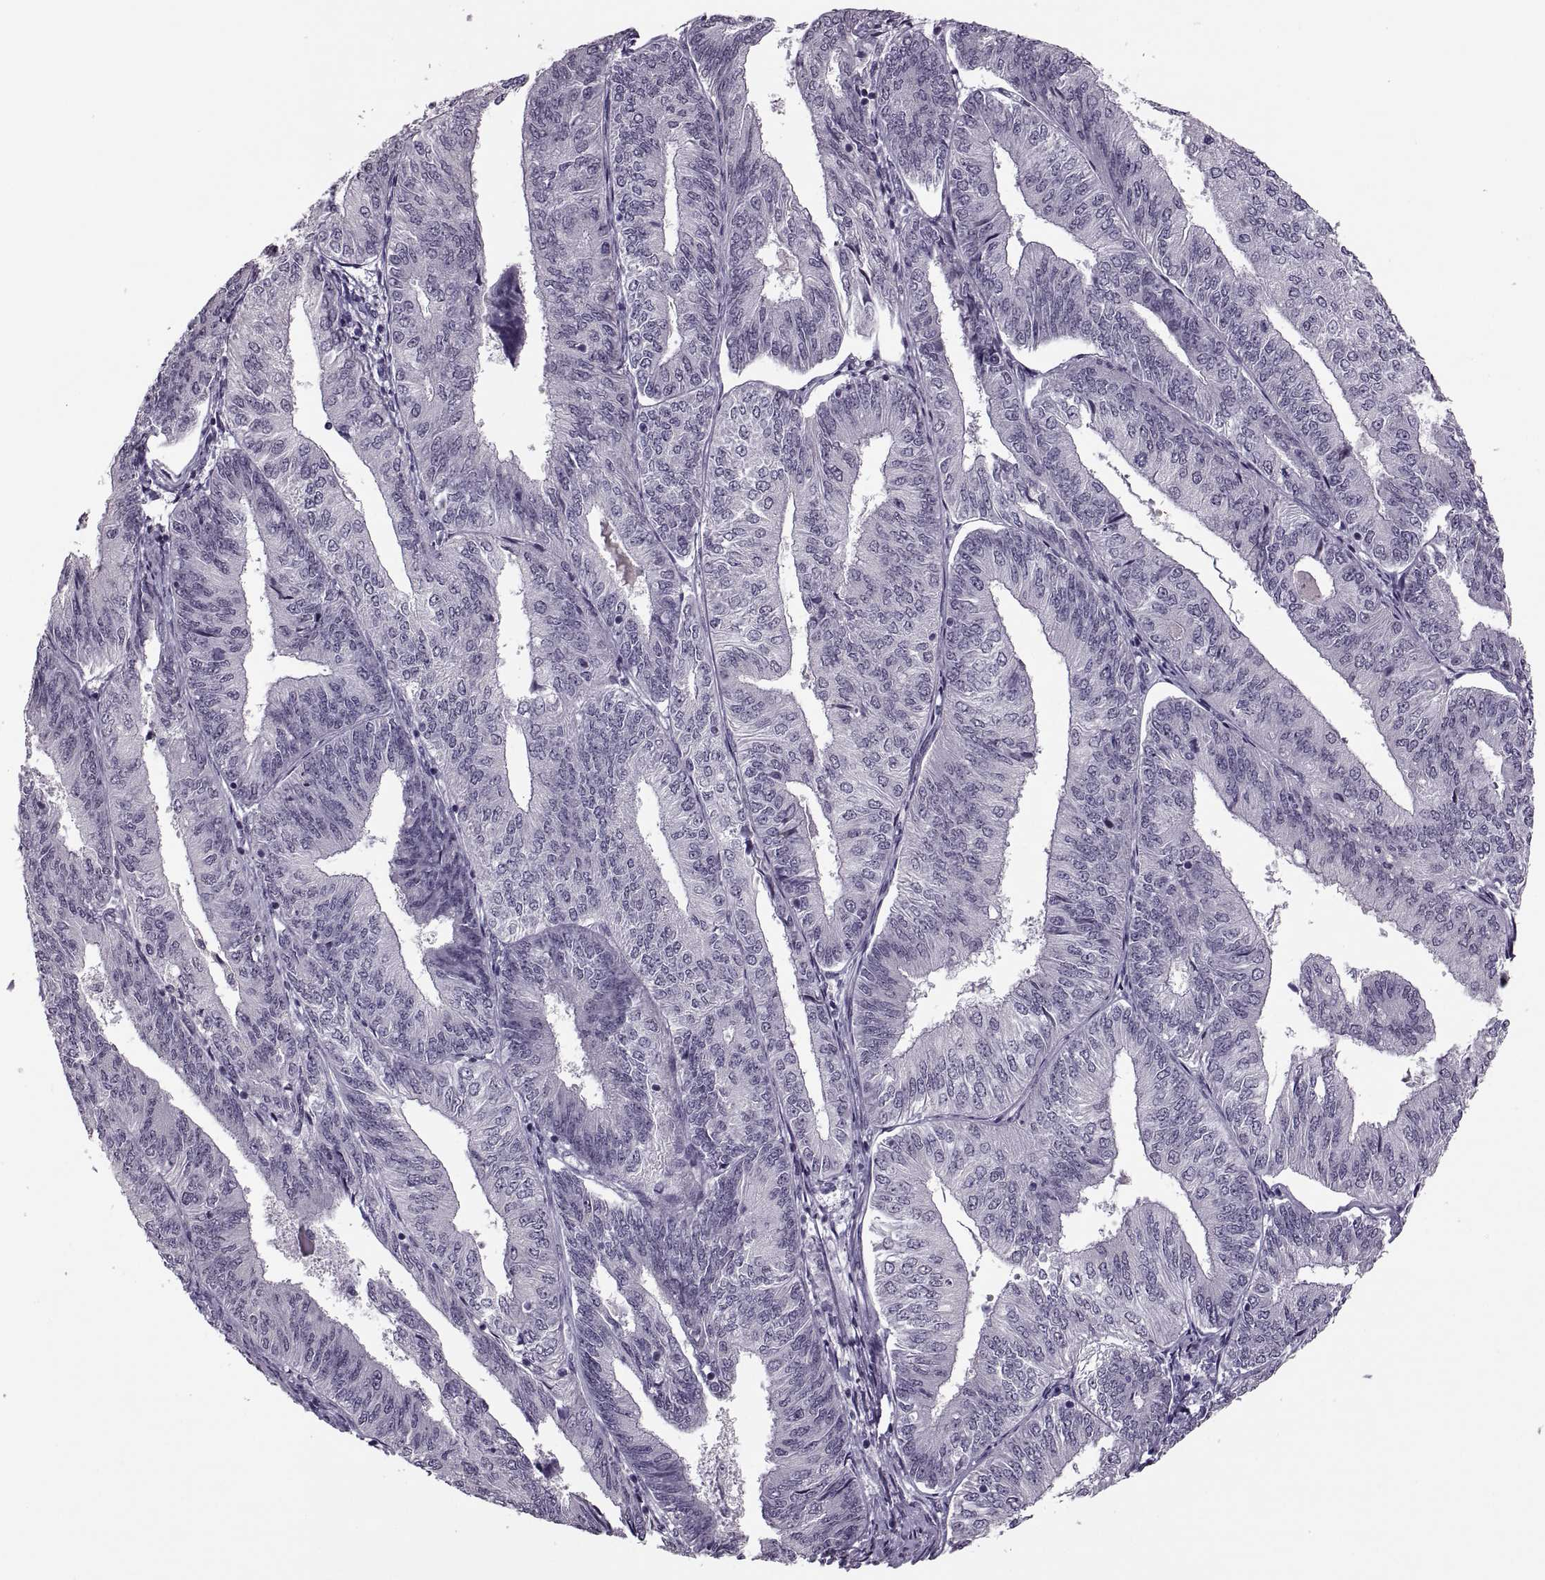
{"staining": {"intensity": "negative", "quantity": "none", "location": "none"}, "tissue": "endometrial cancer", "cell_type": "Tumor cells", "image_type": "cancer", "snomed": [{"axis": "morphology", "description": "Adenocarcinoma, NOS"}, {"axis": "topography", "description": "Endometrium"}], "caption": "IHC histopathology image of neoplastic tissue: endometrial cancer stained with DAB demonstrates no significant protein staining in tumor cells. Nuclei are stained in blue.", "gene": "PAGE5", "patient": {"sex": "female", "age": 58}}